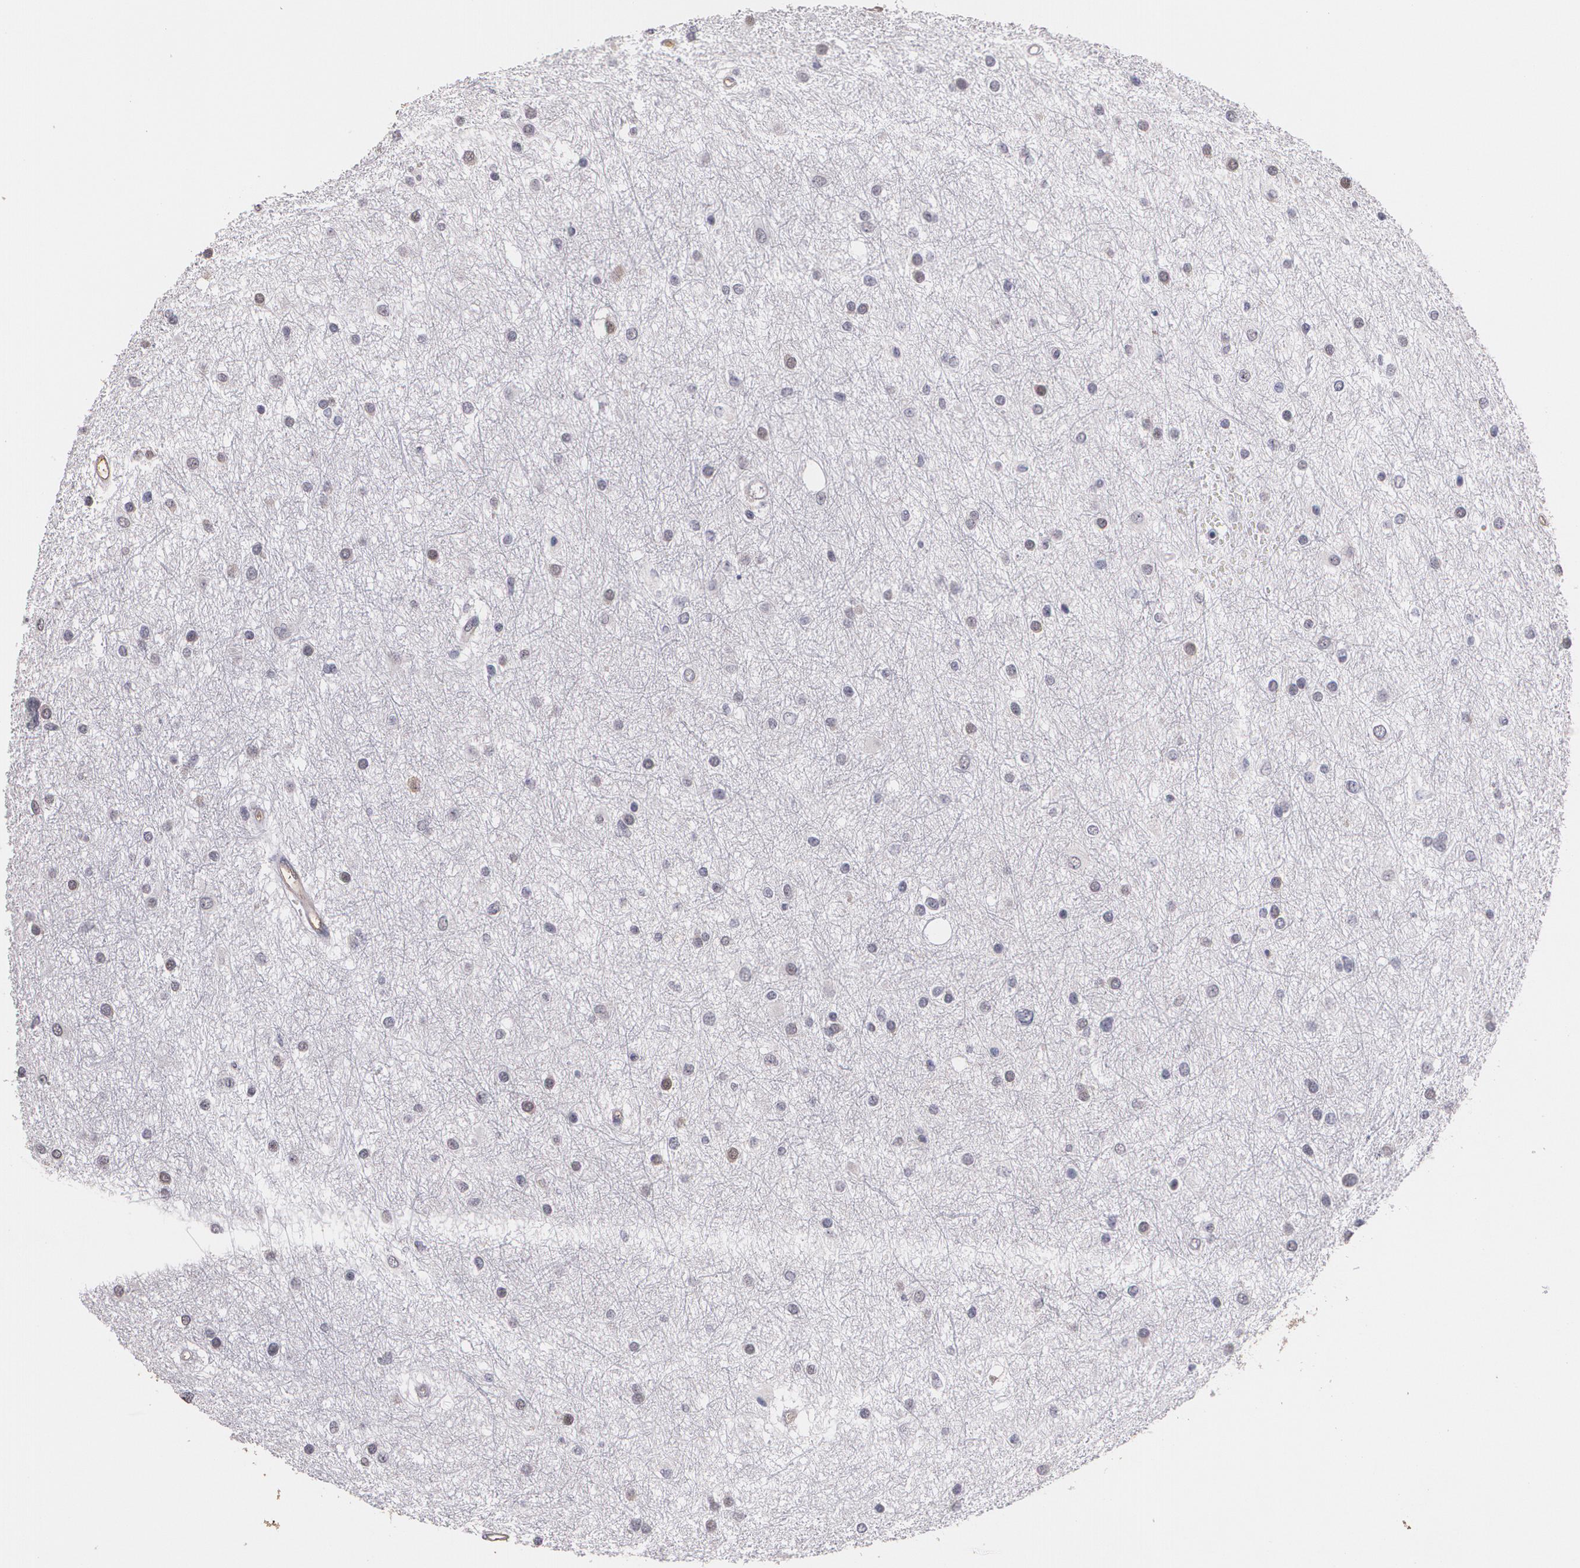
{"staining": {"intensity": "weak", "quantity": "<25%", "location": "cytoplasmic/membranous"}, "tissue": "glioma", "cell_type": "Tumor cells", "image_type": "cancer", "snomed": [{"axis": "morphology", "description": "Glioma, malignant, Low grade"}, {"axis": "topography", "description": "Brain"}], "caption": "This is an IHC histopathology image of human low-grade glioma (malignant). There is no staining in tumor cells.", "gene": "PTS", "patient": {"sex": "female", "age": 36}}